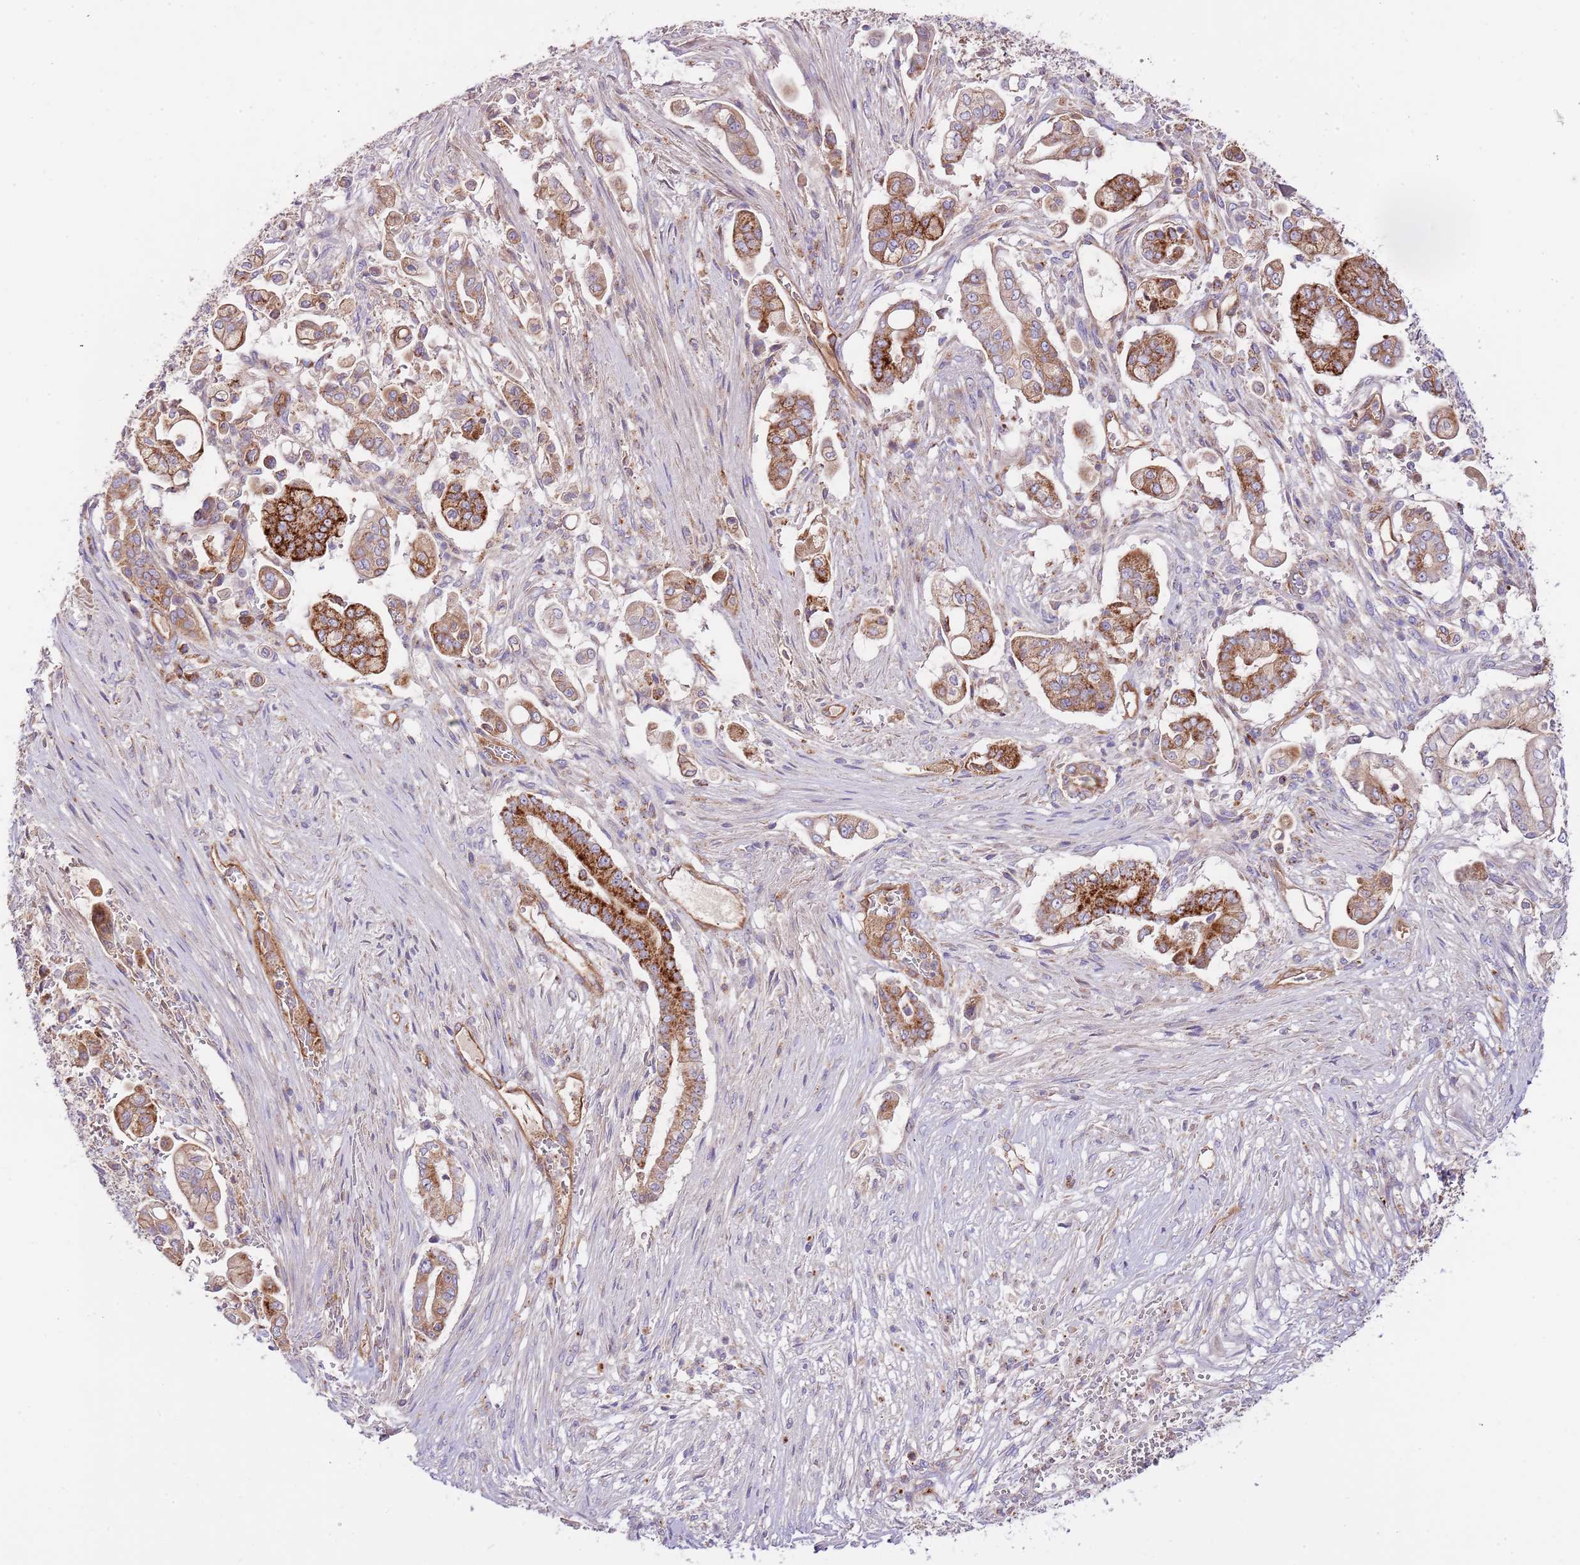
{"staining": {"intensity": "strong", "quantity": "<25%", "location": "cytoplasmic/membranous"}, "tissue": "pancreatic cancer", "cell_type": "Tumor cells", "image_type": "cancer", "snomed": [{"axis": "morphology", "description": "Adenocarcinoma, NOS"}, {"axis": "topography", "description": "Pancreas"}], "caption": "Brown immunohistochemical staining in human pancreatic cancer (adenocarcinoma) displays strong cytoplasmic/membranous staining in approximately <25% of tumor cells. Using DAB (brown) and hematoxylin (blue) stains, captured at high magnification using brightfield microscopy.", "gene": "DOCK6", "patient": {"sex": "female", "age": 69}}